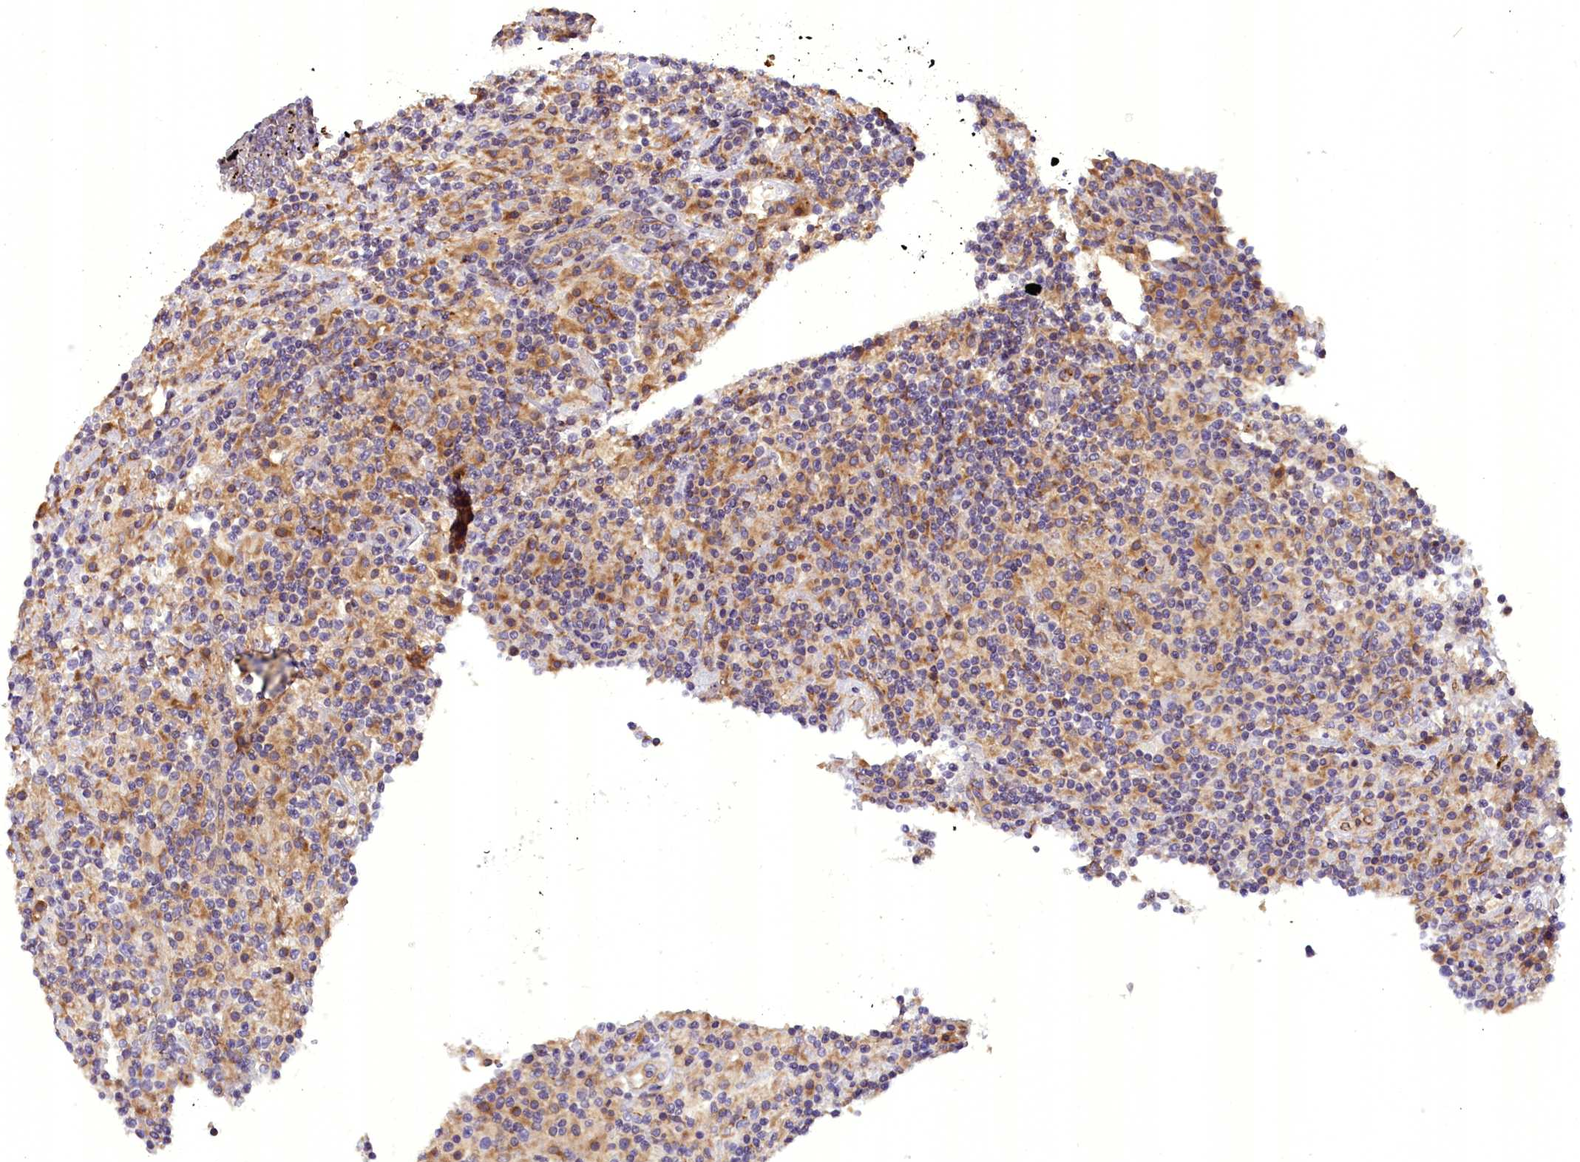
{"staining": {"intensity": "weak", "quantity": "25%-75%", "location": "cytoplasmic/membranous"}, "tissue": "lymphoma", "cell_type": "Tumor cells", "image_type": "cancer", "snomed": [{"axis": "morphology", "description": "Hodgkin's disease, NOS"}, {"axis": "topography", "description": "Lymph node"}], "caption": "The photomicrograph exhibits staining of Hodgkin's disease, revealing weak cytoplasmic/membranous protein positivity (brown color) within tumor cells. (DAB IHC with brightfield microscopy, high magnification).", "gene": "DNAJB9", "patient": {"sex": "male", "age": 70}}